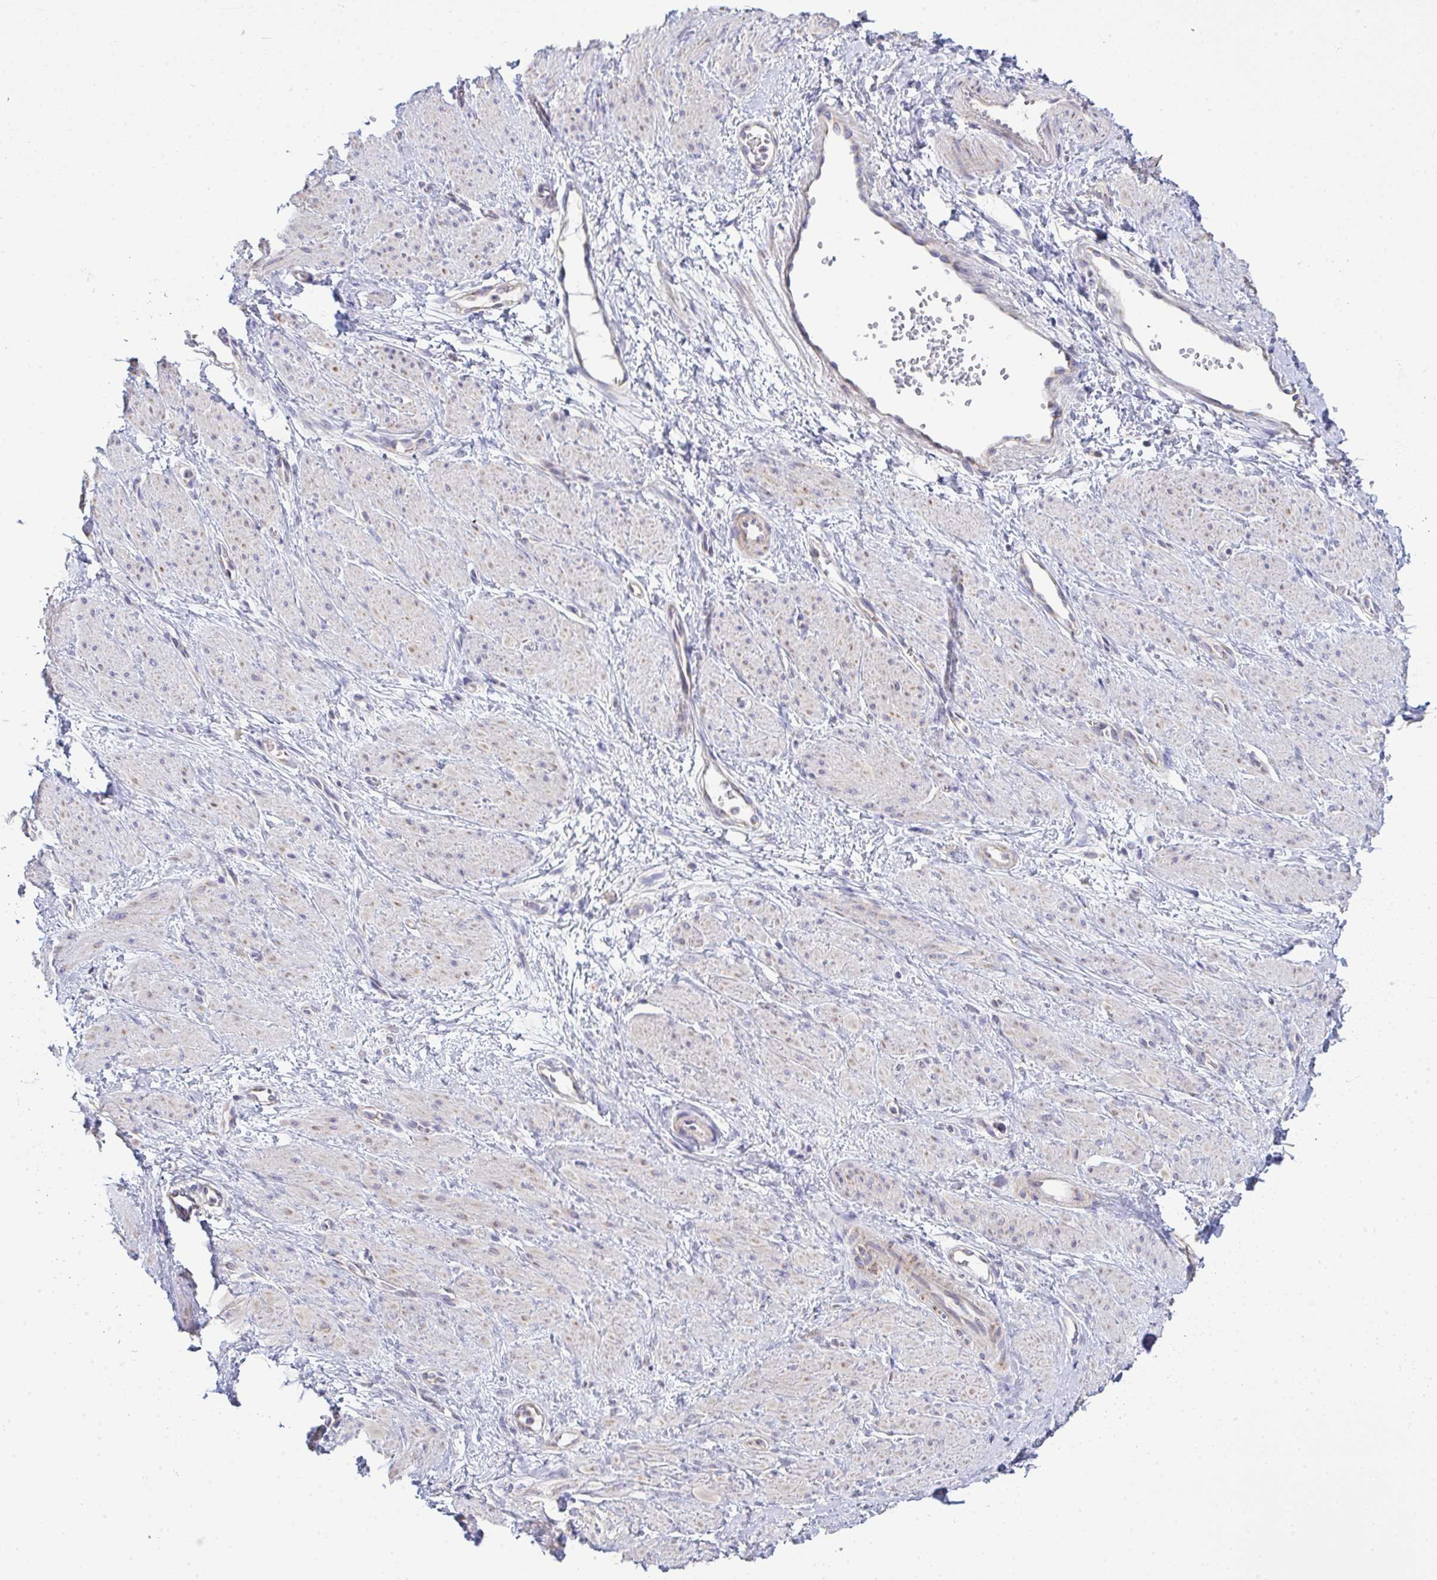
{"staining": {"intensity": "negative", "quantity": "none", "location": "none"}, "tissue": "smooth muscle", "cell_type": "Smooth muscle cells", "image_type": "normal", "snomed": [{"axis": "morphology", "description": "Normal tissue, NOS"}, {"axis": "topography", "description": "Smooth muscle"}, {"axis": "topography", "description": "Uterus"}], "caption": "A high-resolution histopathology image shows immunohistochemistry (IHC) staining of benign smooth muscle, which shows no significant staining in smooth muscle cells.", "gene": "NDUFA7", "patient": {"sex": "female", "age": 39}}